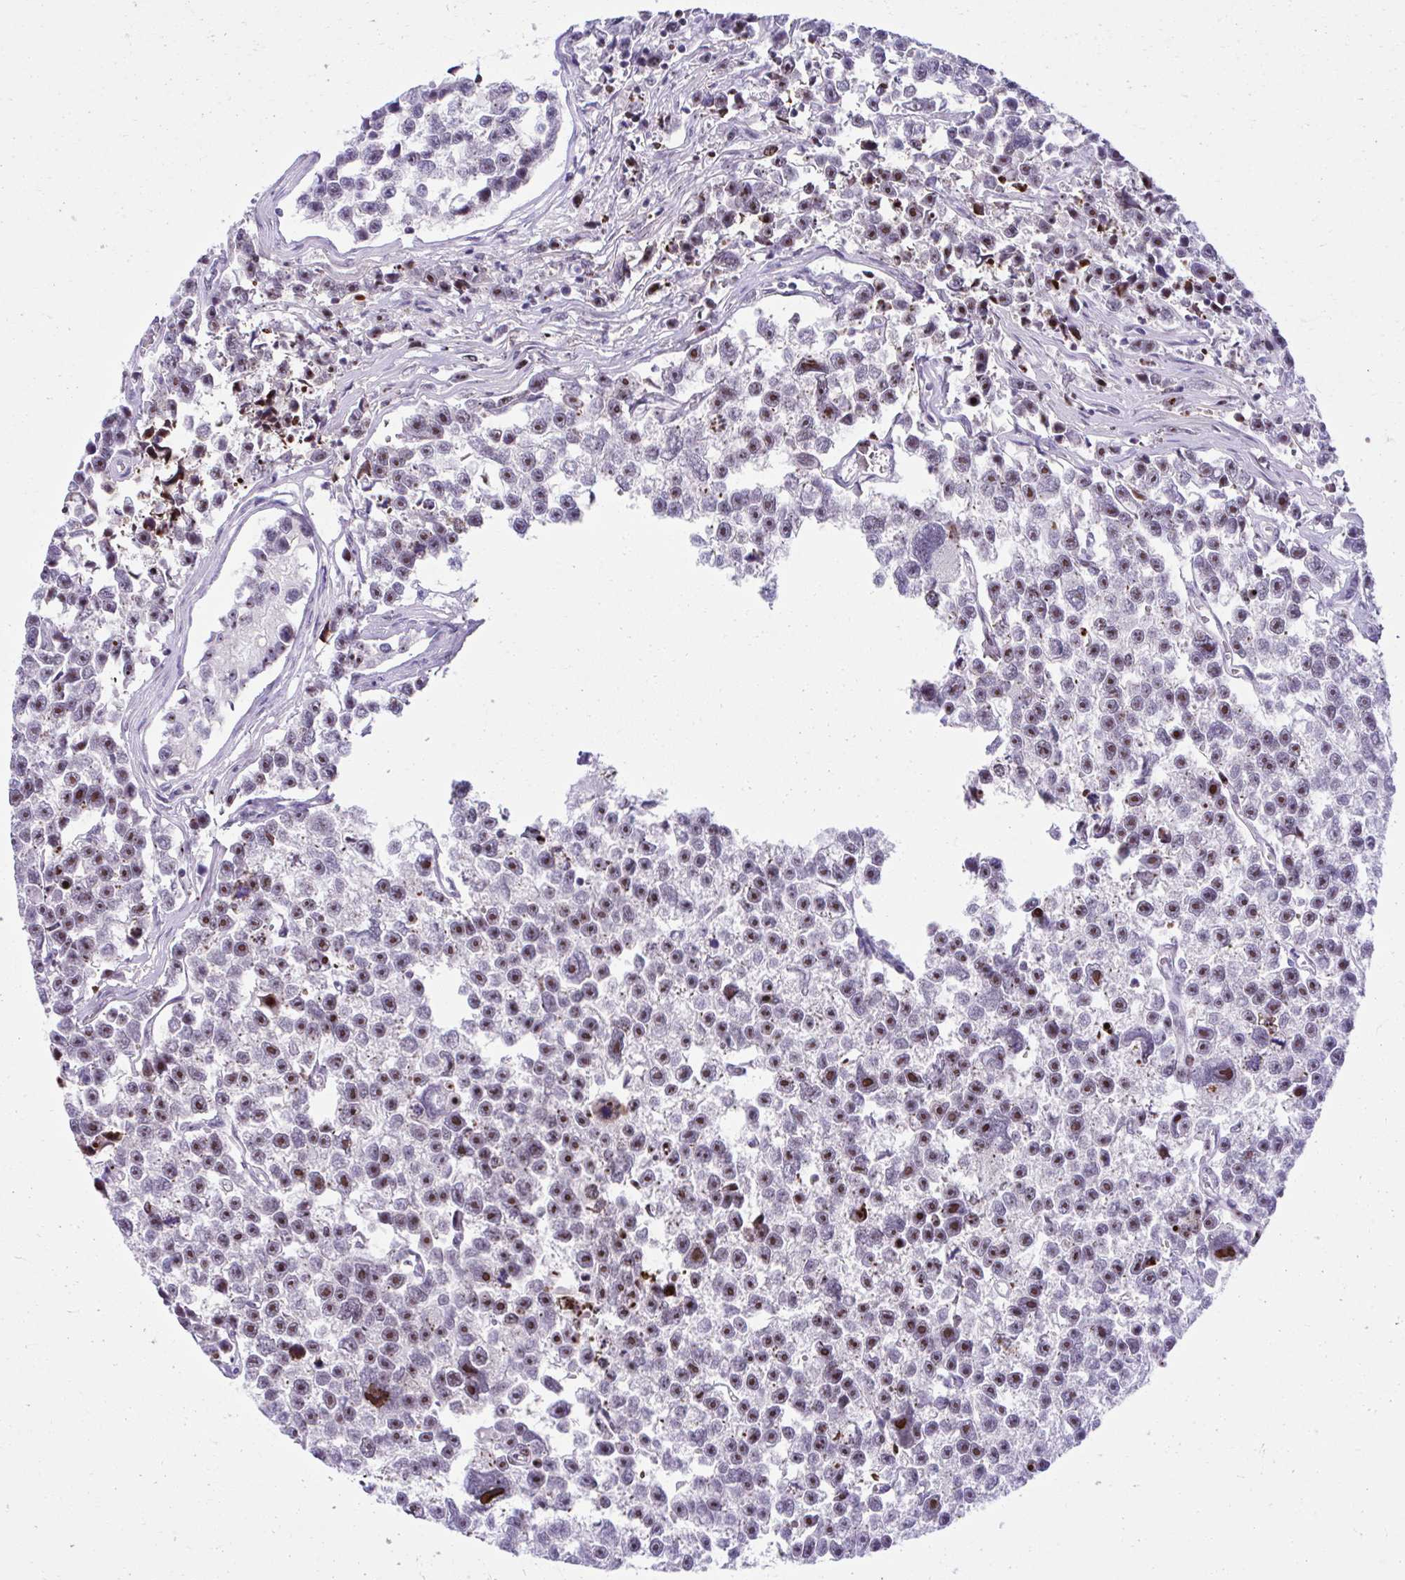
{"staining": {"intensity": "strong", "quantity": "25%-75%", "location": "nuclear"}, "tissue": "testis cancer", "cell_type": "Tumor cells", "image_type": "cancer", "snomed": [{"axis": "morphology", "description": "Seminoma, NOS"}, {"axis": "topography", "description": "Testis"}], "caption": "Tumor cells display high levels of strong nuclear staining in approximately 25%-75% of cells in testis cancer (seminoma).", "gene": "CEP72", "patient": {"sex": "male", "age": 26}}